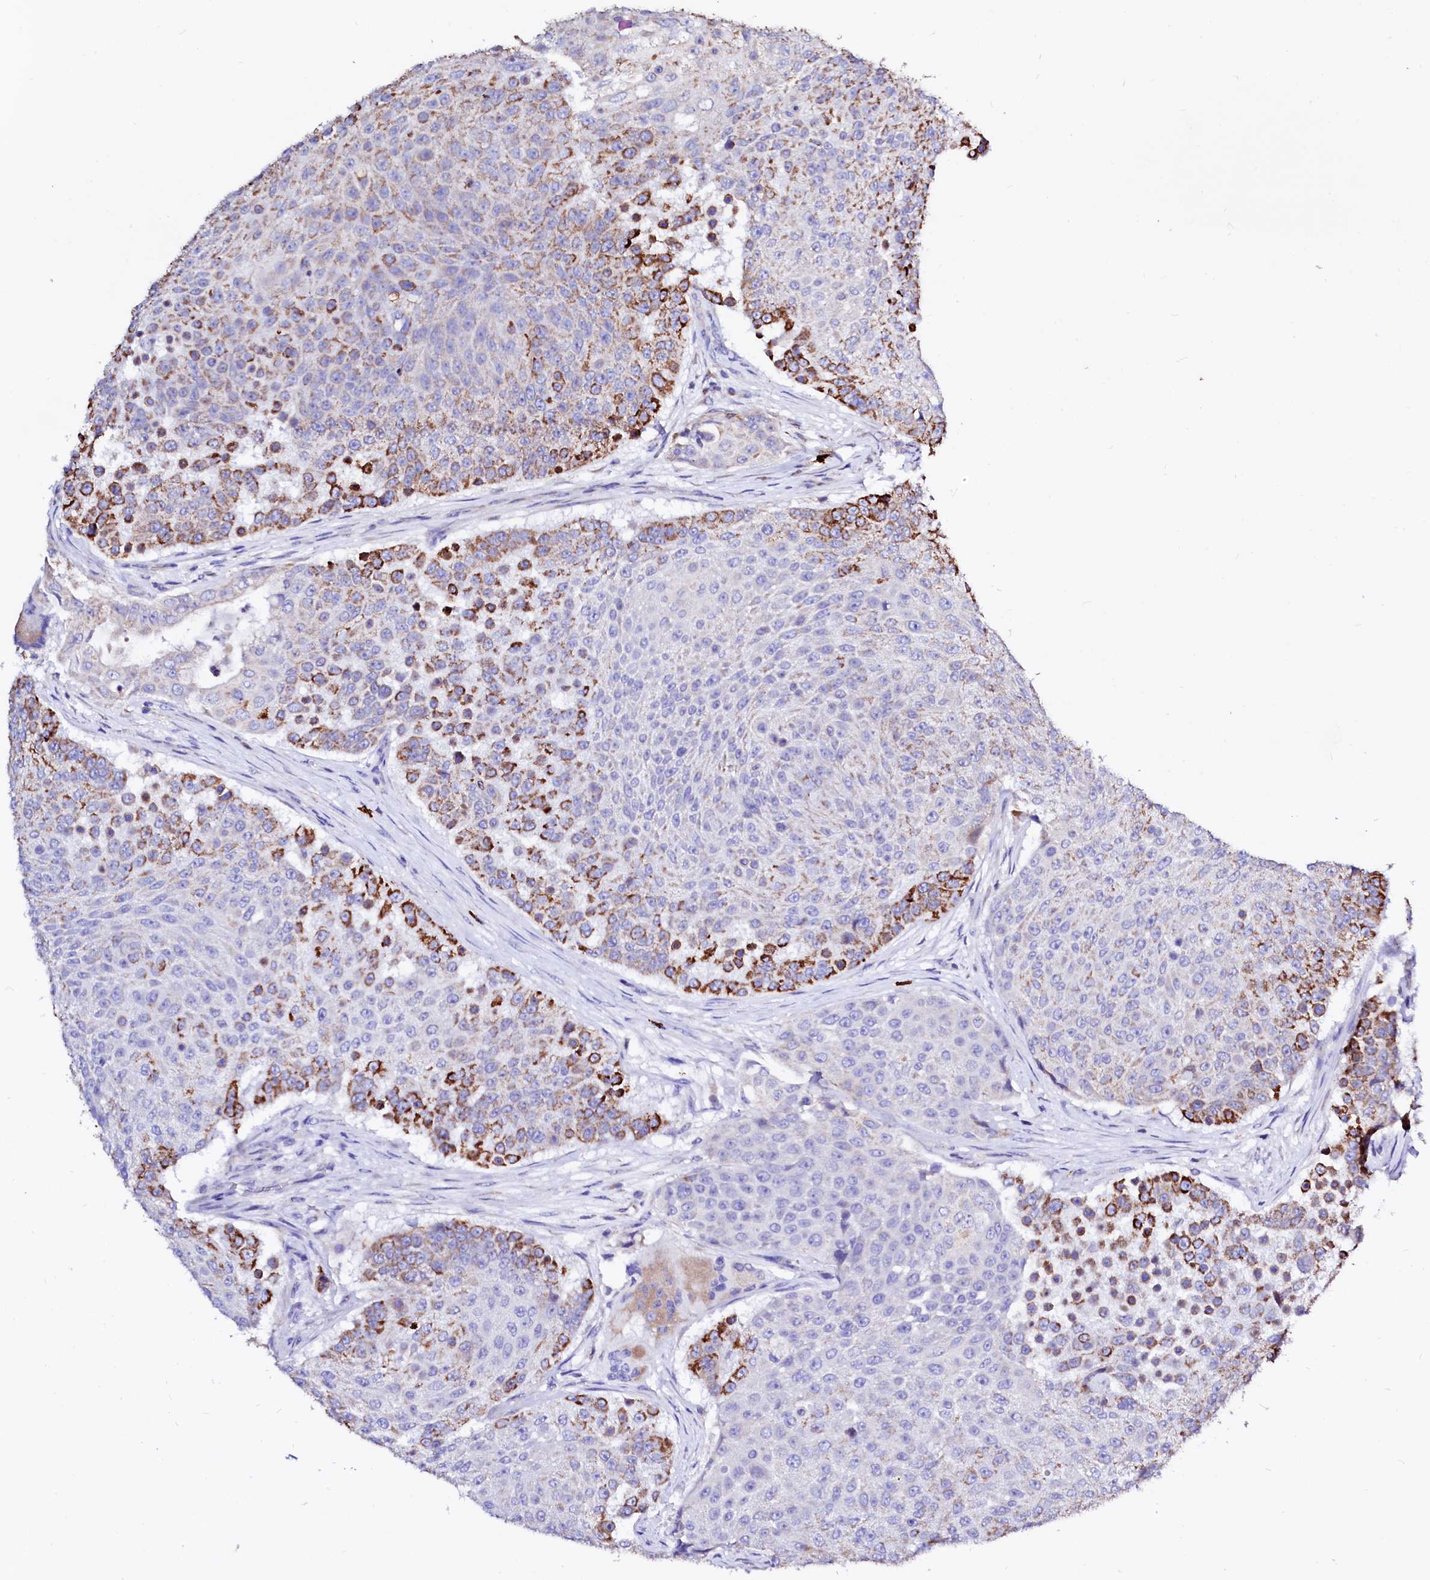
{"staining": {"intensity": "strong", "quantity": "<25%", "location": "cytoplasmic/membranous"}, "tissue": "urothelial cancer", "cell_type": "Tumor cells", "image_type": "cancer", "snomed": [{"axis": "morphology", "description": "Urothelial carcinoma, High grade"}, {"axis": "topography", "description": "Urinary bladder"}], "caption": "Immunohistochemistry histopathology image of neoplastic tissue: high-grade urothelial carcinoma stained using IHC demonstrates medium levels of strong protein expression localized specifically in the cytoplasmic/membranous of tumor cells, appearing as a cytoplasmic/membranous brown color.", "gene": "MAOB", "patient": {"sex": "female", "age": 63}}